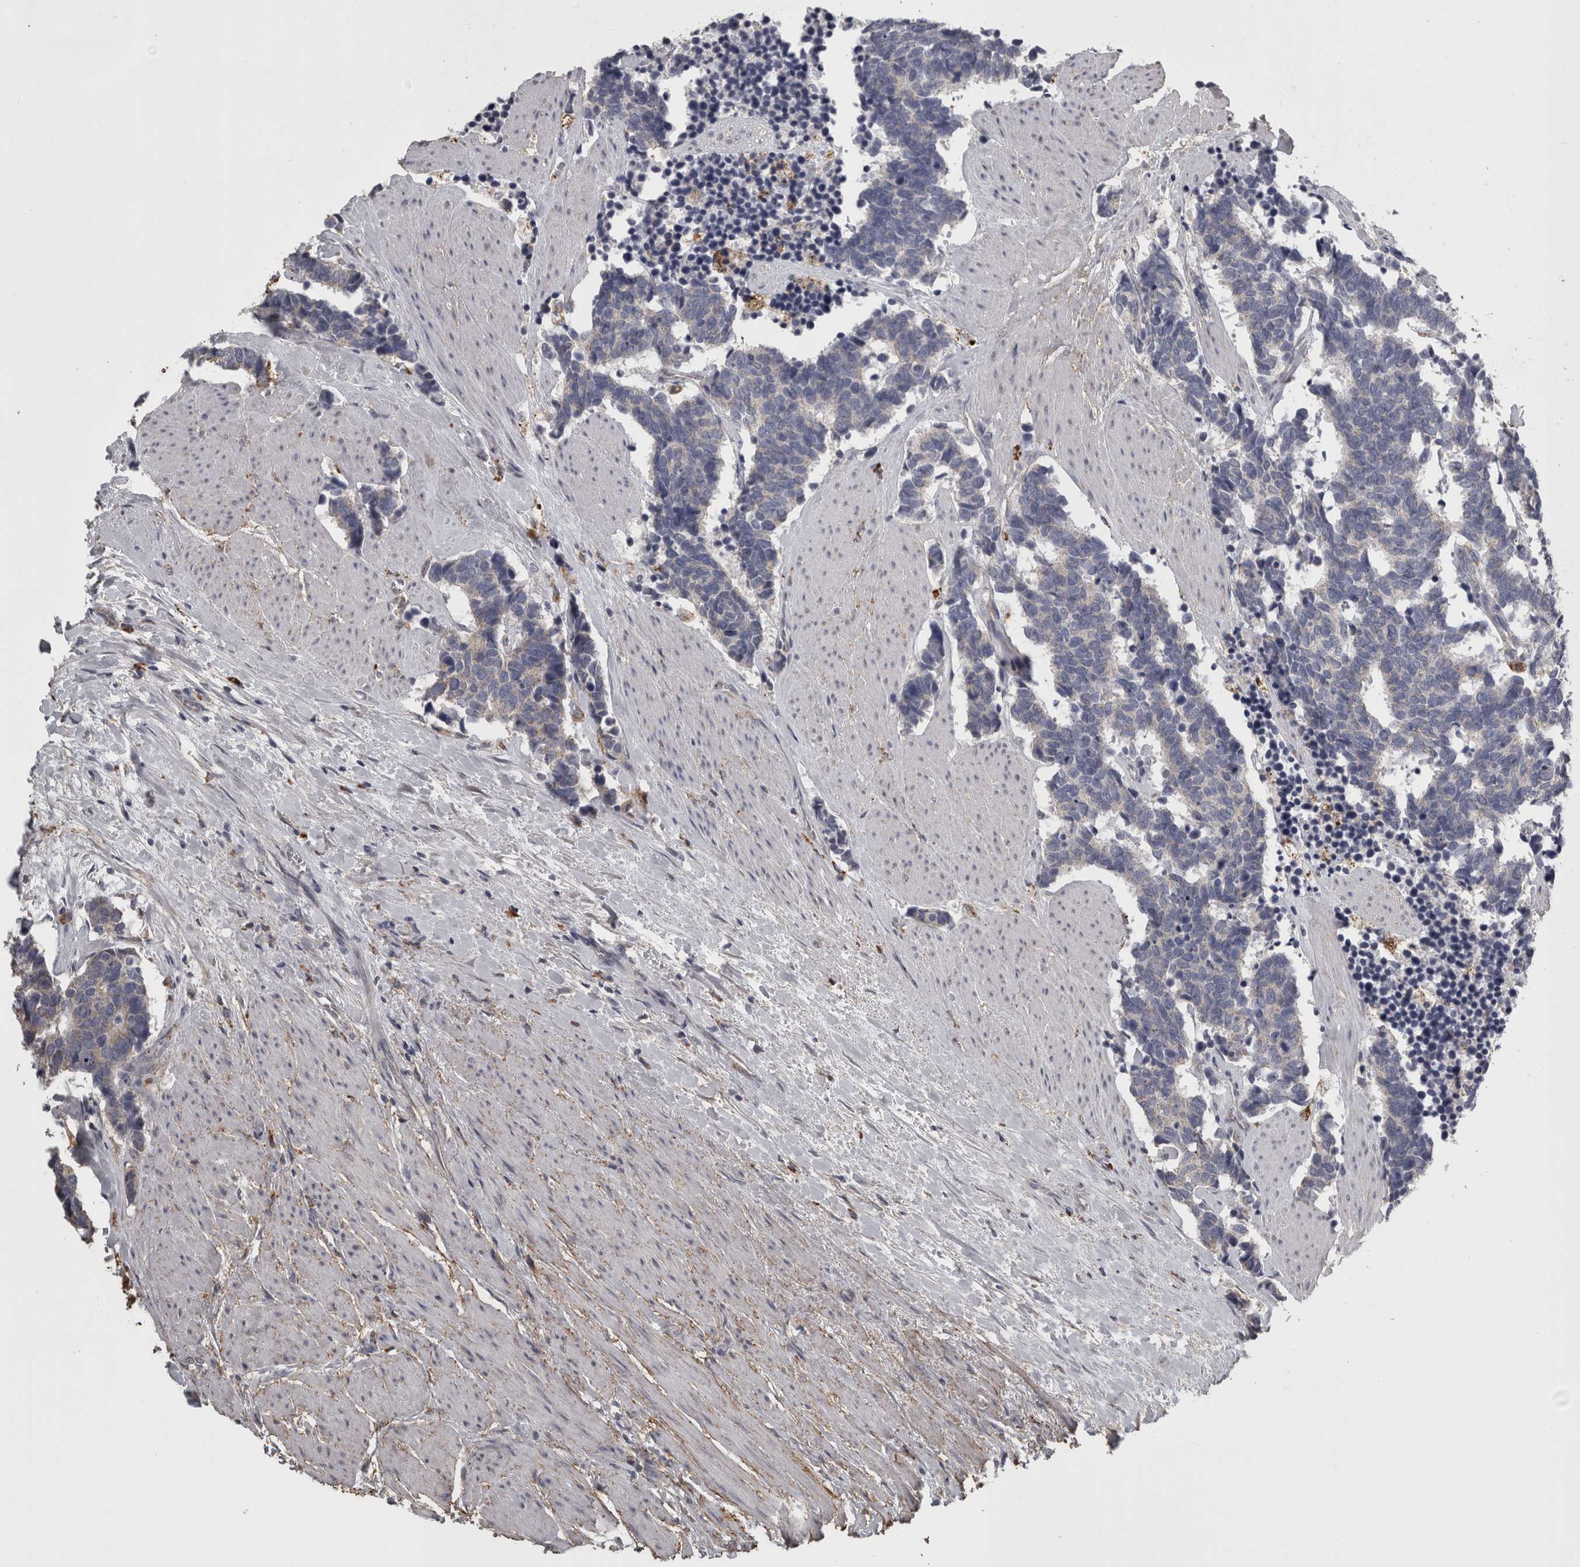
{"staining": {"intensity": "negative", "quantity": "none", "location": "none"}, "tissue": "carcinoid", "cell_type": "Tumor cells", "image_type": "cancer", "snomed": [{"axis": "morphology", "description": "Carcinoma, NOS"}, {"axis": "morphology", "description": "Carcinoid, malignant, NOS"}, {"axis": "topography", "description": "Urinary bladder"}], "caption": "A micrograph of carcinoid stained for a protein reveals no brown staining in tumor cells.", "gene": "FRK", "patient": {"sex": "male", "age": 57}}